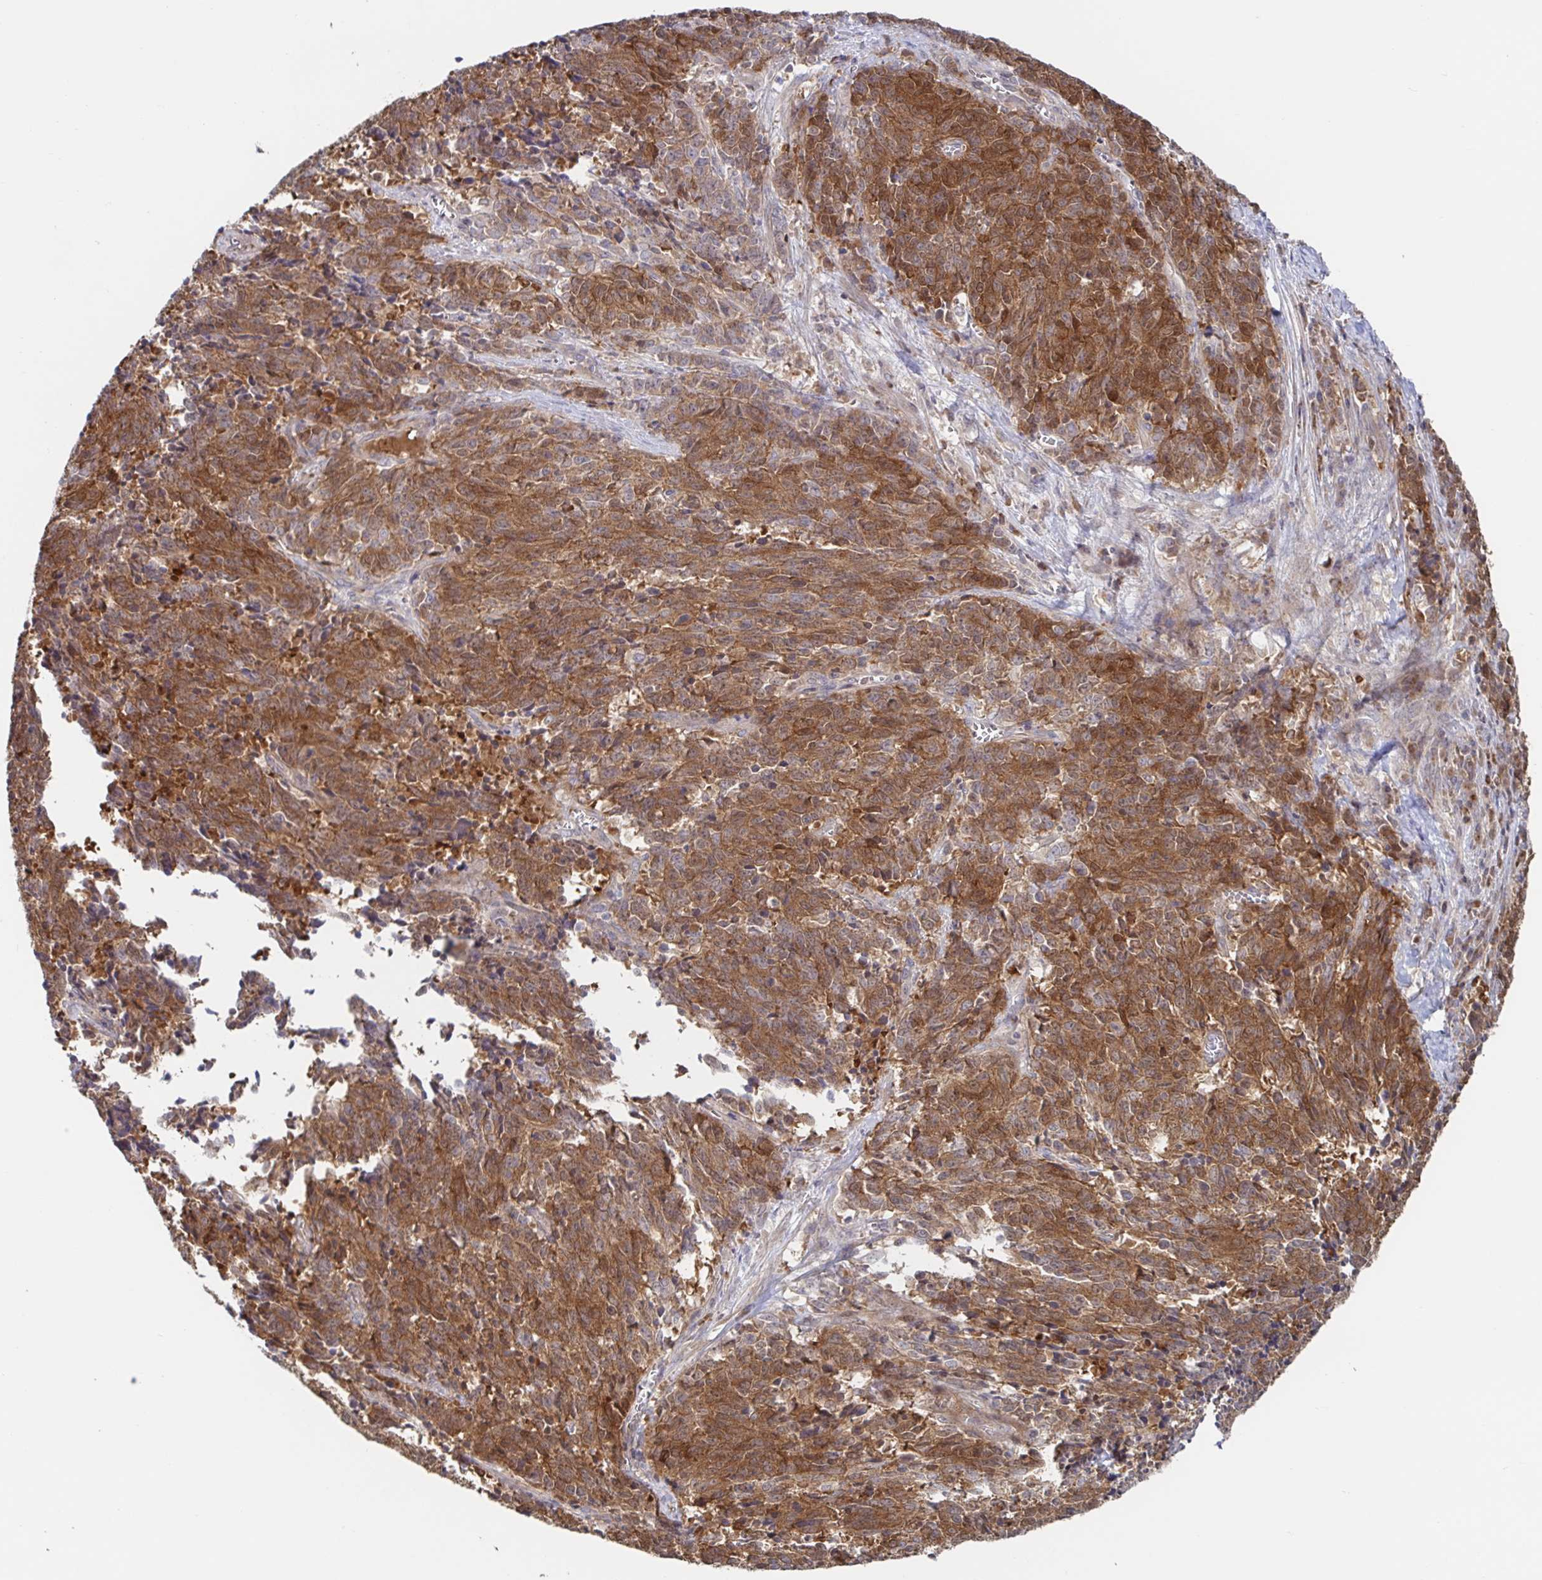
{"staining": {"intensity": "strong", "quantity": ">75%", "location": "cytoplasmic/membranous"}, "tissue": "cervical cancer", "cell_type": "Tumor cells", "image_type": "cancer", "snomed": [{"axis": "morphology", "description": "Squamous cell carcinoma, NOS"}, {"axis": "topography", "description": "Cervix"}], "caption": "This is an image of immunohistochemistry staining of squamous cell carcinoma (cervical), which shows strong staining in the cytoplasmic/membranous of tumor cells.", "gene": "AACS", "patient": {"sex": "female", "age": 29}}